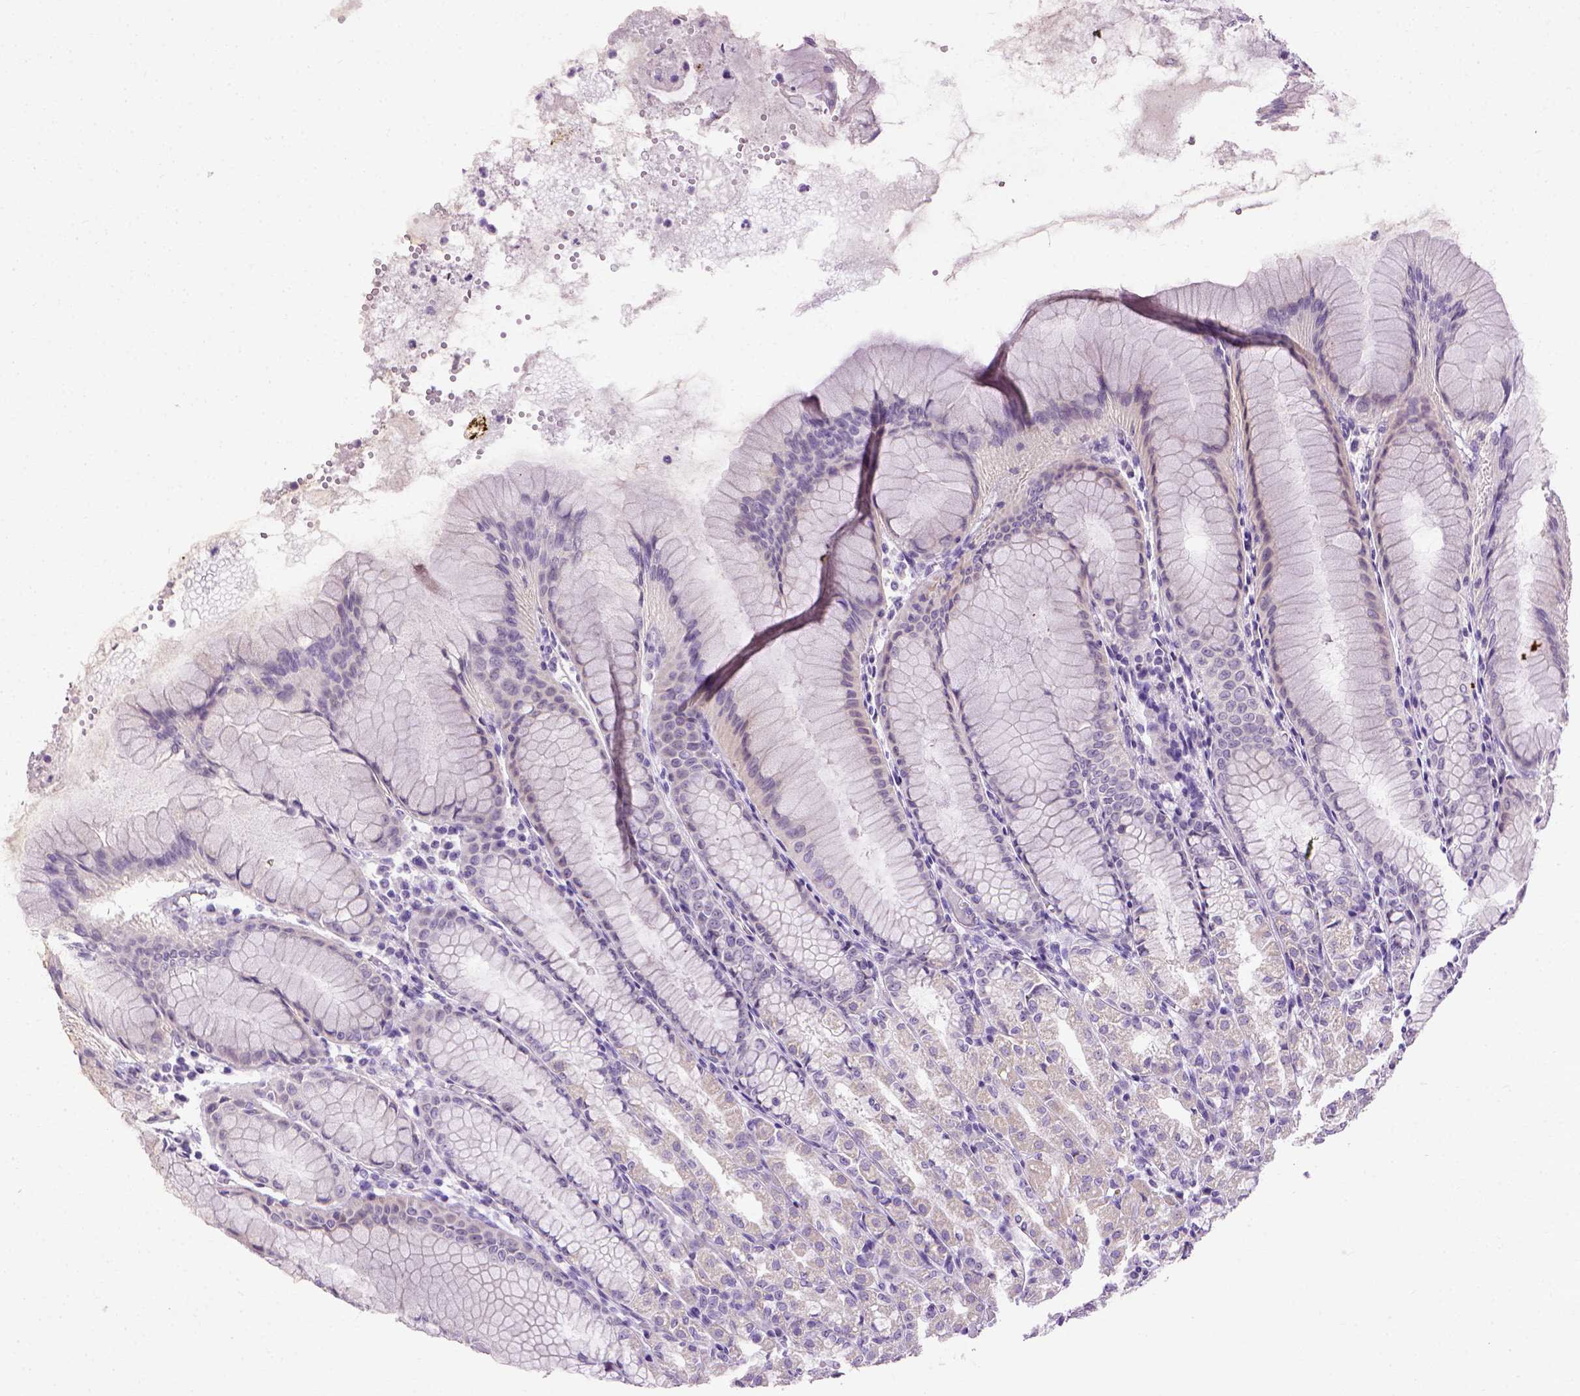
{"staining": {"intensity": "negative", "quantity": "none", "location": "none"}, "tissue": "stomach", "cell_type": "Glandular cells", "image_type": "normal", "snomed": [{"axis": "morphology", "description": "Normal tissue, NOS"}, {"axis": "topography", "description": "Stomach"}], "caption": "This is an immunohistochemistry photomicrograph of normal stomach. There is no expression in glandular cells.", "gene": "UTP4", "patient": {"sex": "female", "age": 57}}